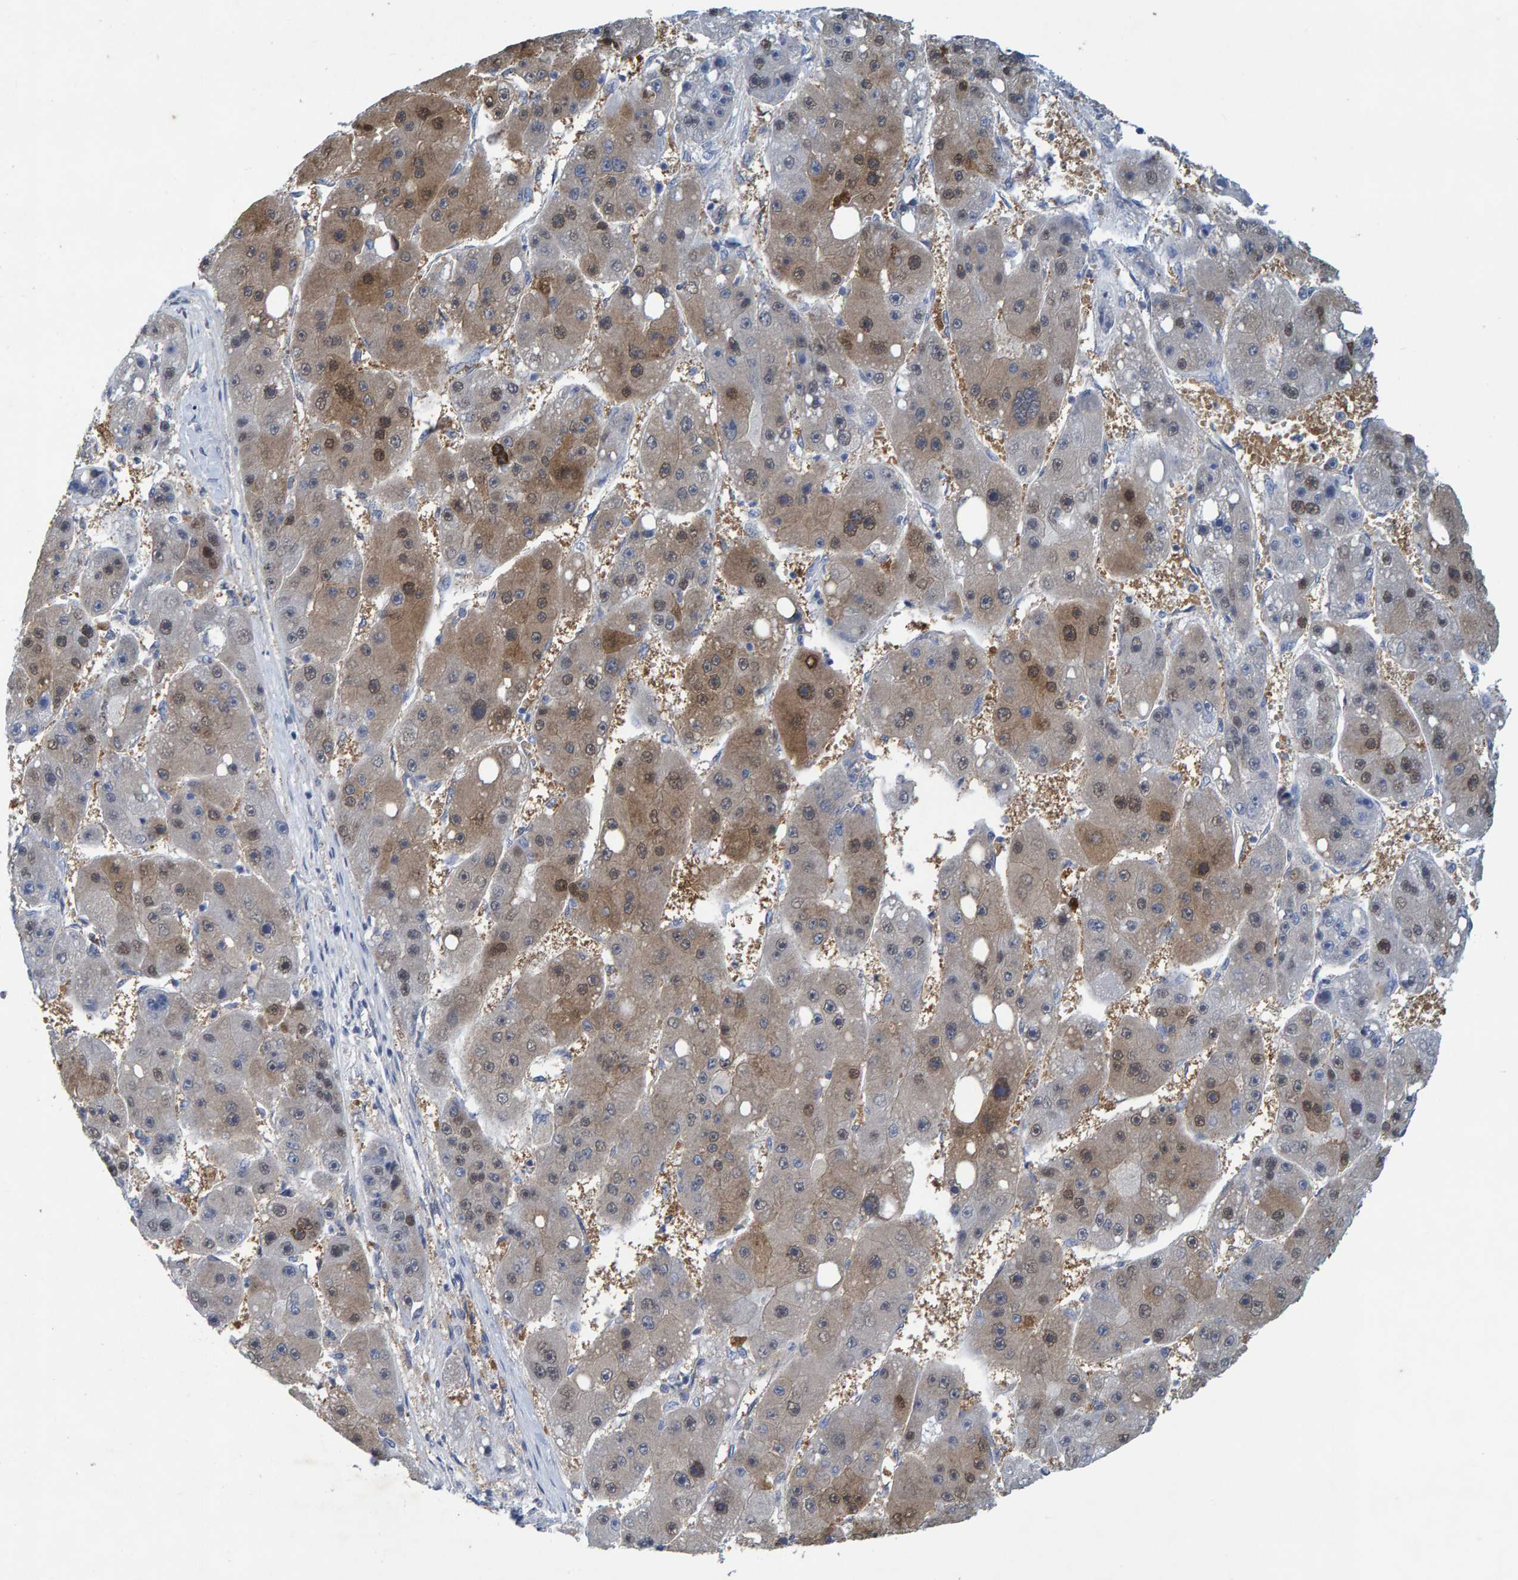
{"staining": {"intensity": "moderate", "quantity": "<25%", "location": "cytoplasmic/membranous,nuclear"}, "tissue": "liver cancer", "cell_type": "Tumor cells", "image_type": "cancer", "snomed": [{"axis": "morphology", "description": "Carcinoma, Hepatocellular, NOS"}, {"axis": "topography", "description": "Liver"}], "caption": "Tumor cells display moderate cytoplasmic/membranous and nuclear positivity in about <25% of cells in liver hepatocellular carcinoma.", "gene": "ALAD", "patient": {"sex": "female", "age": 61}}